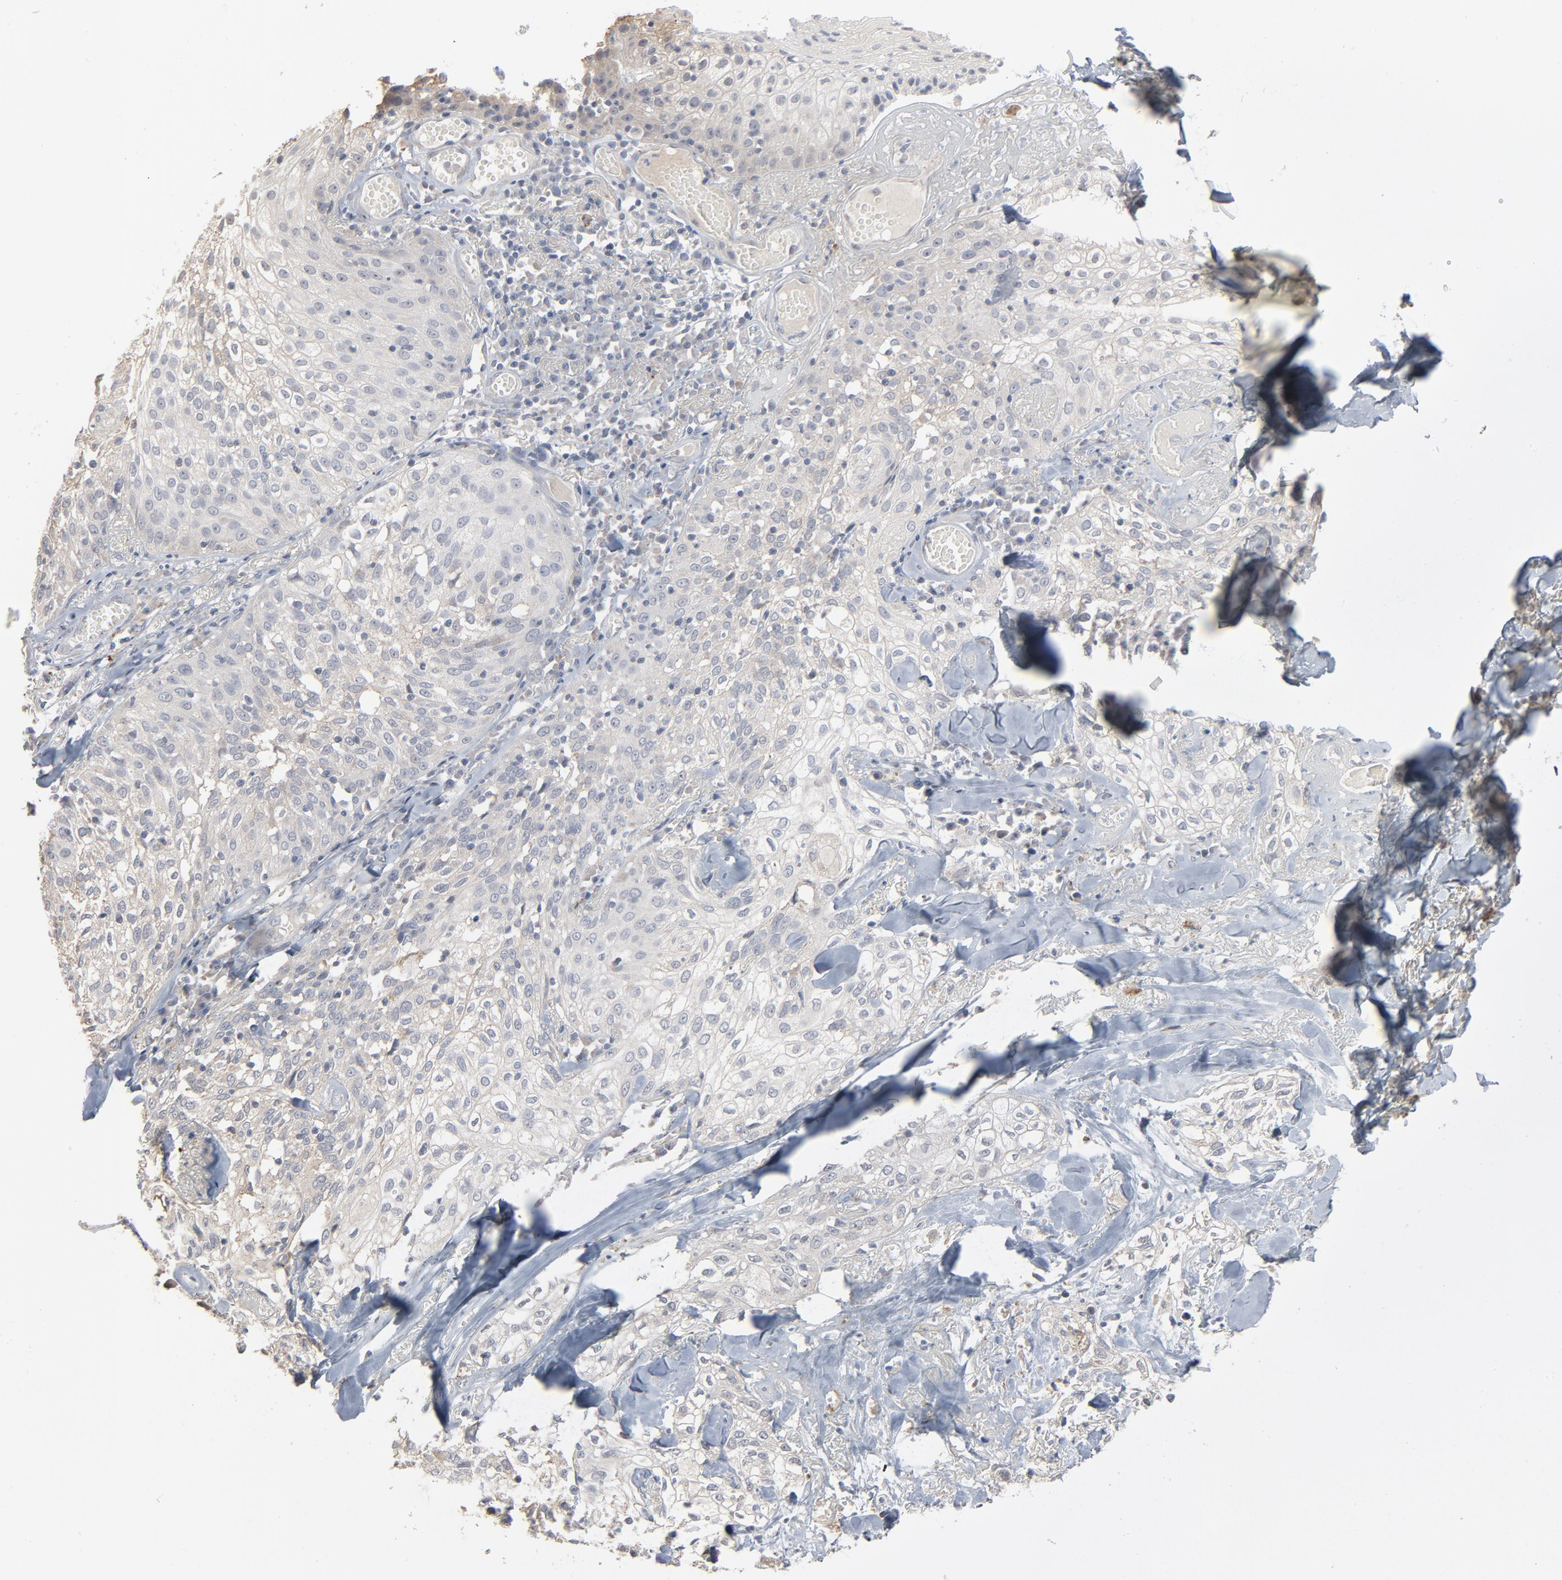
{"staining": {"intensity": "negative", "quantity": "none", "location": "none"}, "tissue": "skin cancer", "cell_type": "Tumor cells", "image_type": "cancer", "snomed": [{"axis": "morphology", "description": "Squamous cell carcinoma, NOS"}, {"axis": "topography", "description": "Skin"}], "caption": "The image reveals no significant expression in tumor cells of skin cancer.", "gene": "POMT2", "patient": {"sex": "male", "age": 65}}